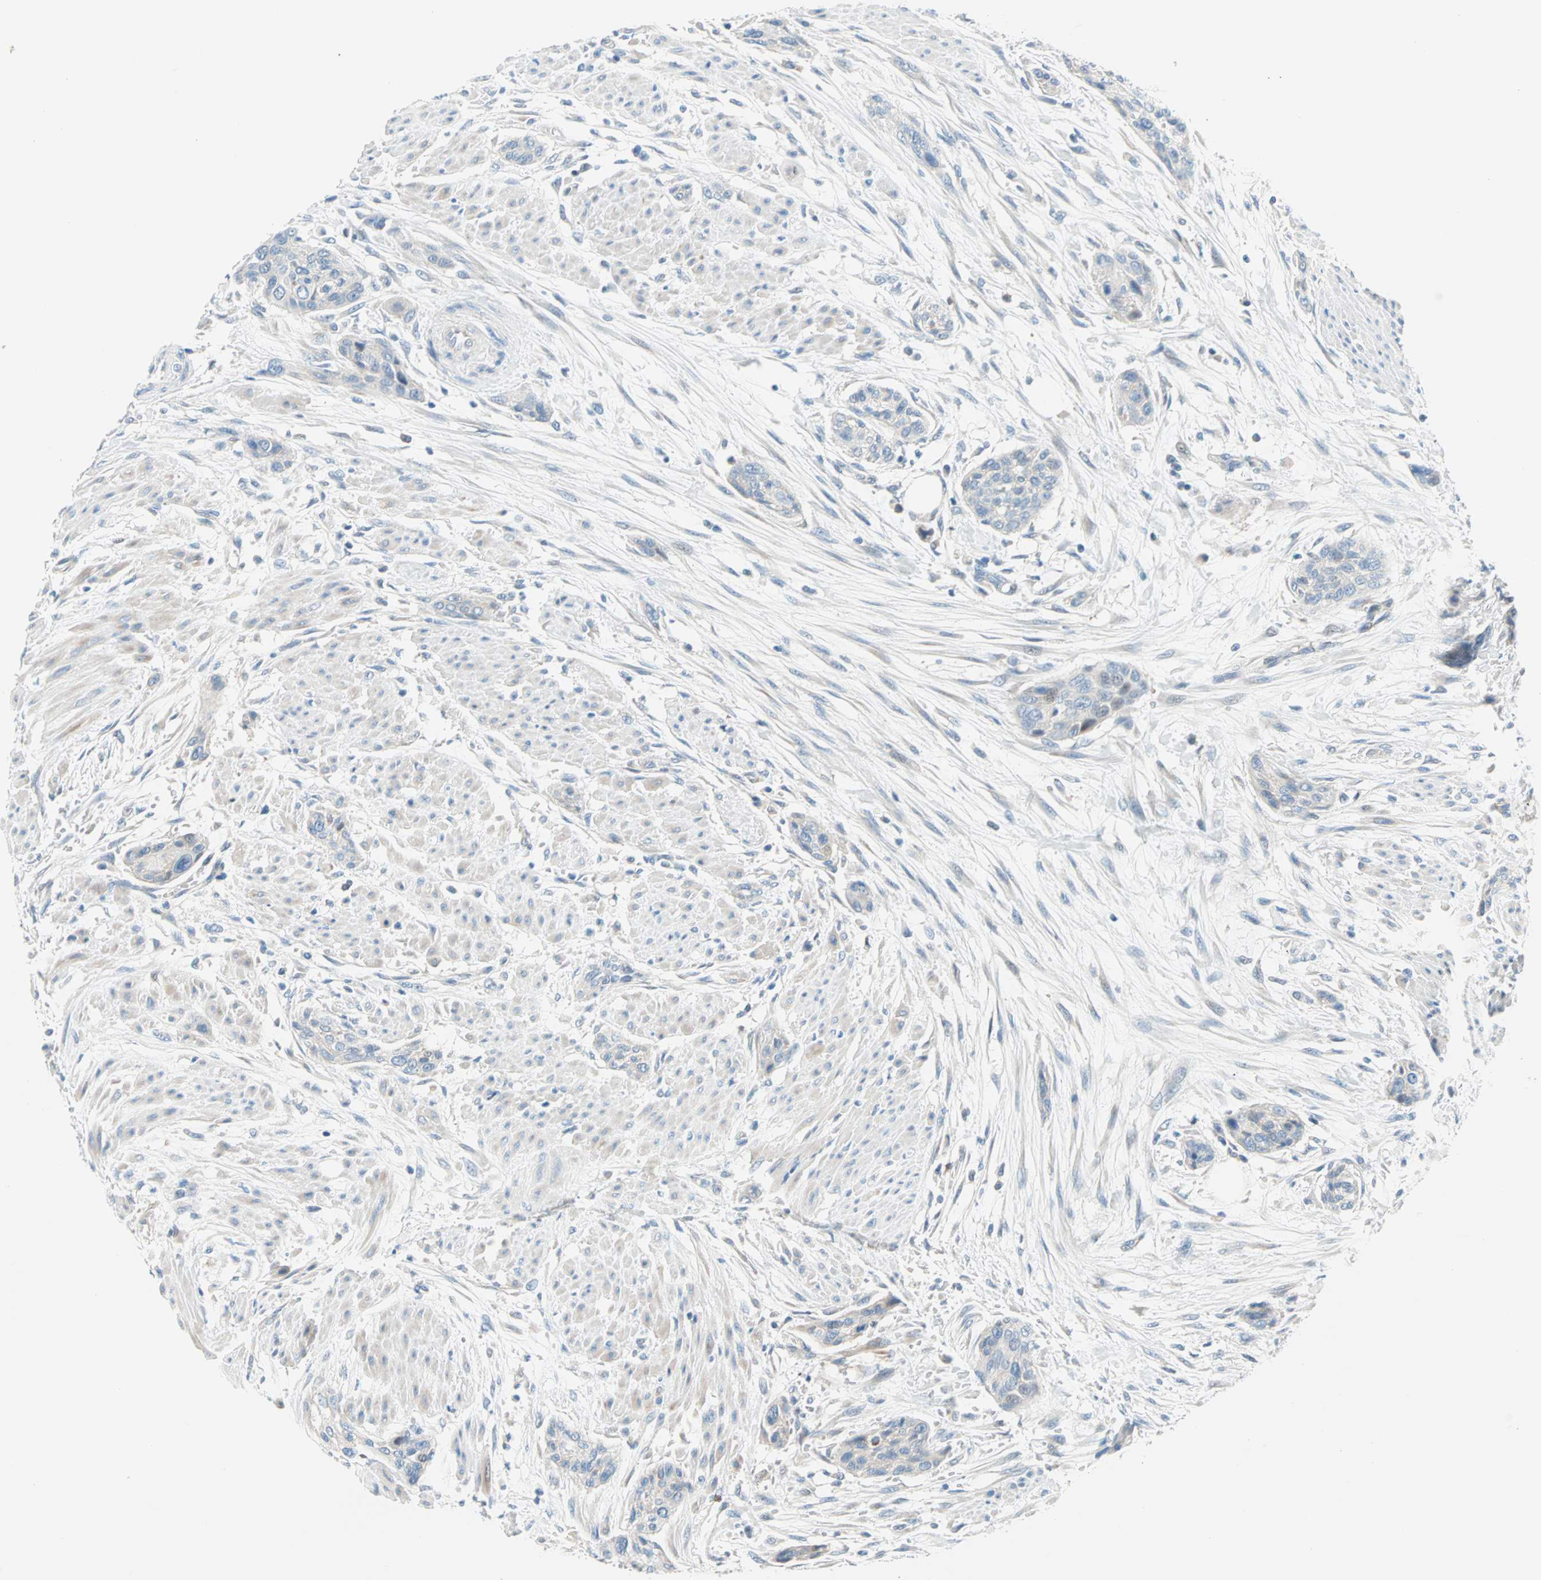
{"staining": {"intensity": "negative", "quantity": "none", "location": "none"}, "tissue": "urothelial cancer", "cell_type": "Tumor cells", "image_type": "cancer", "snomed": [{"axis": "morphology", "description": "Urothelial carcinoma, High grade"}, {"axis": "topography", "description": "Urinary bladder"}], "caption": "This is a image of IHC staining of urothelial carcinoma (high-grade), which shows no positivity in tumor cells.", "gene": "TMEM163", "patient": {"sex": "male", "age": 35}}